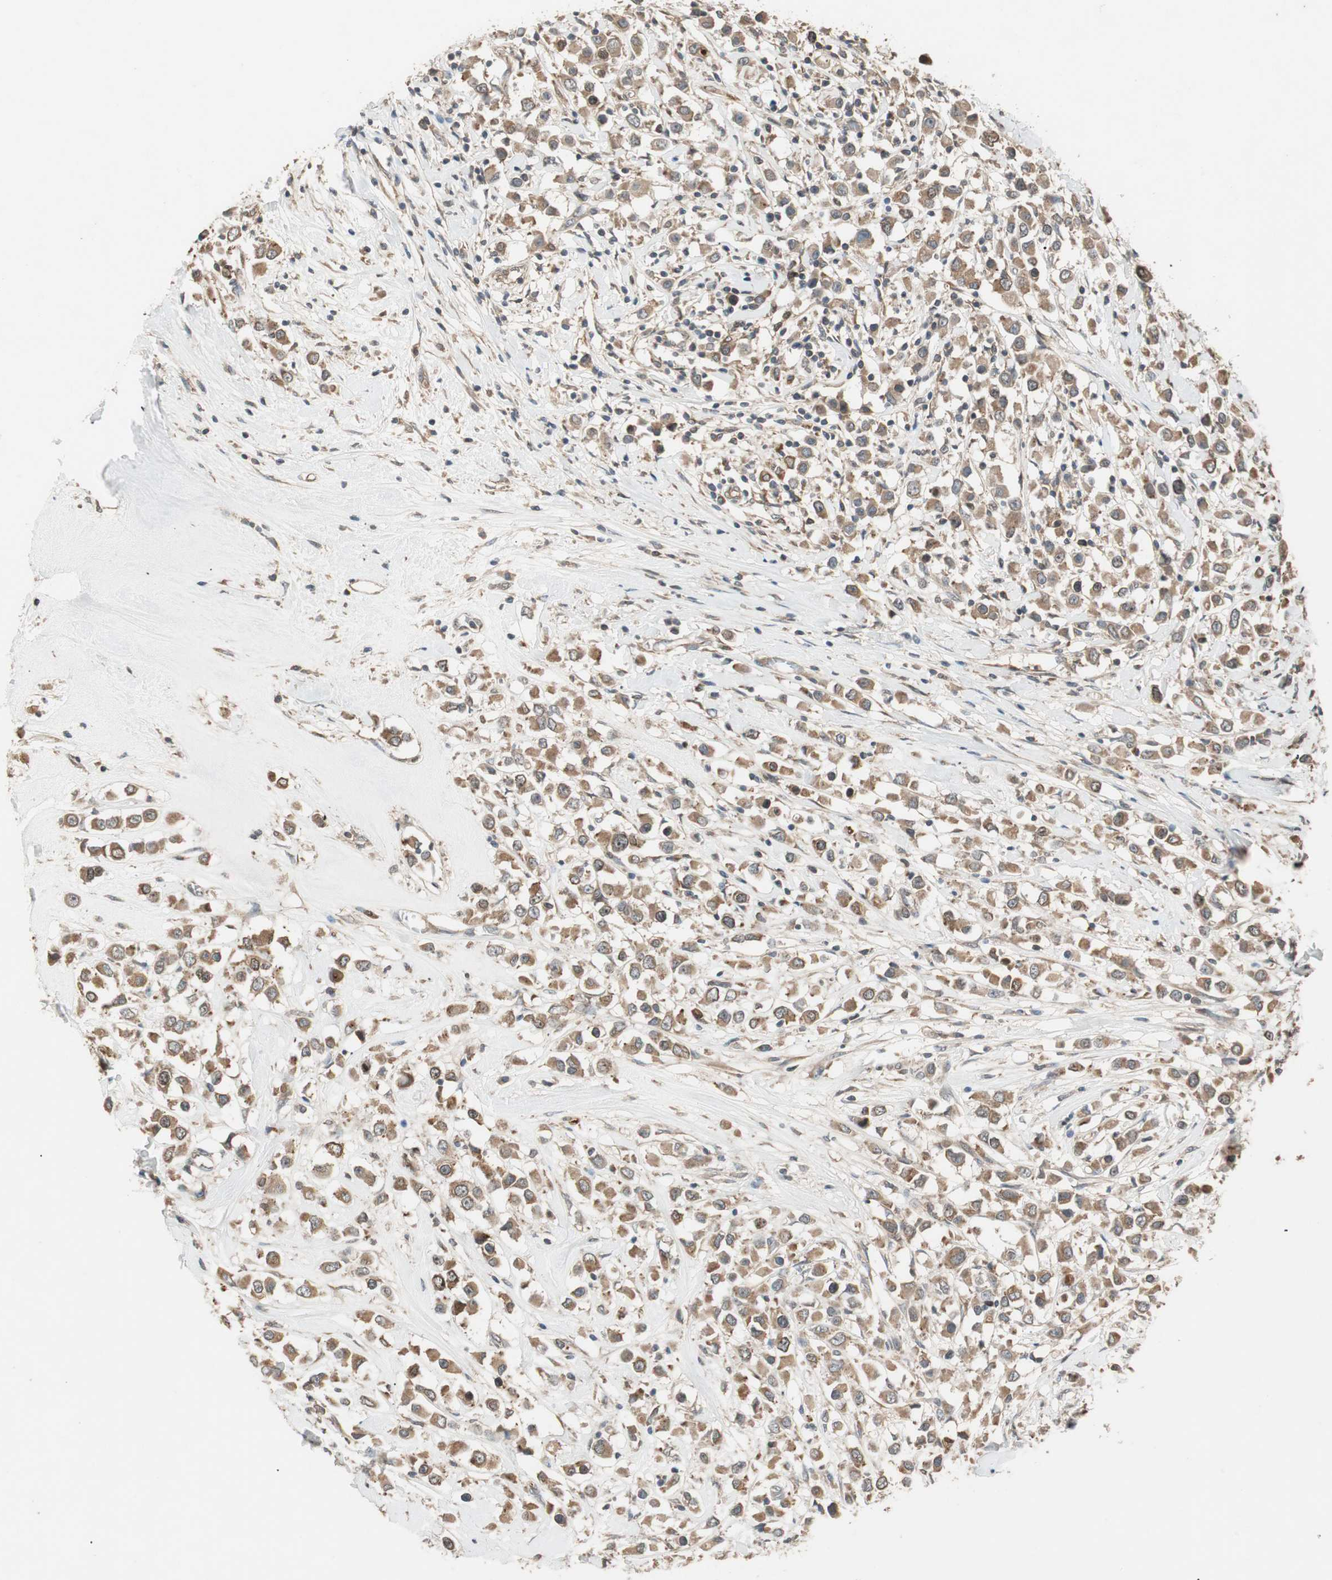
{"staining": {"intensity": "moderate", "quantity": ">75%", "location": "cytoplasmic/membranous"}, "tissue": "breast cancer", "cell_type": "Tumor cells", "image_type": "cancer", "snomed": [{"axis": "morphology", "description": "Duct carcinoma"}, {"axis": "topography", "description": "Breast"}], "caption": "Immunohistochemistry (DAB (3,3'-diaminobenzidine)) staining of human breast cancer (intraductal carcinoma) shows moderate cytoplasmic/membranous protein expression in about >75% of tumor cells.", "gene": "ATP6AP2", "patient": {"sex": "female", "age": 61}}